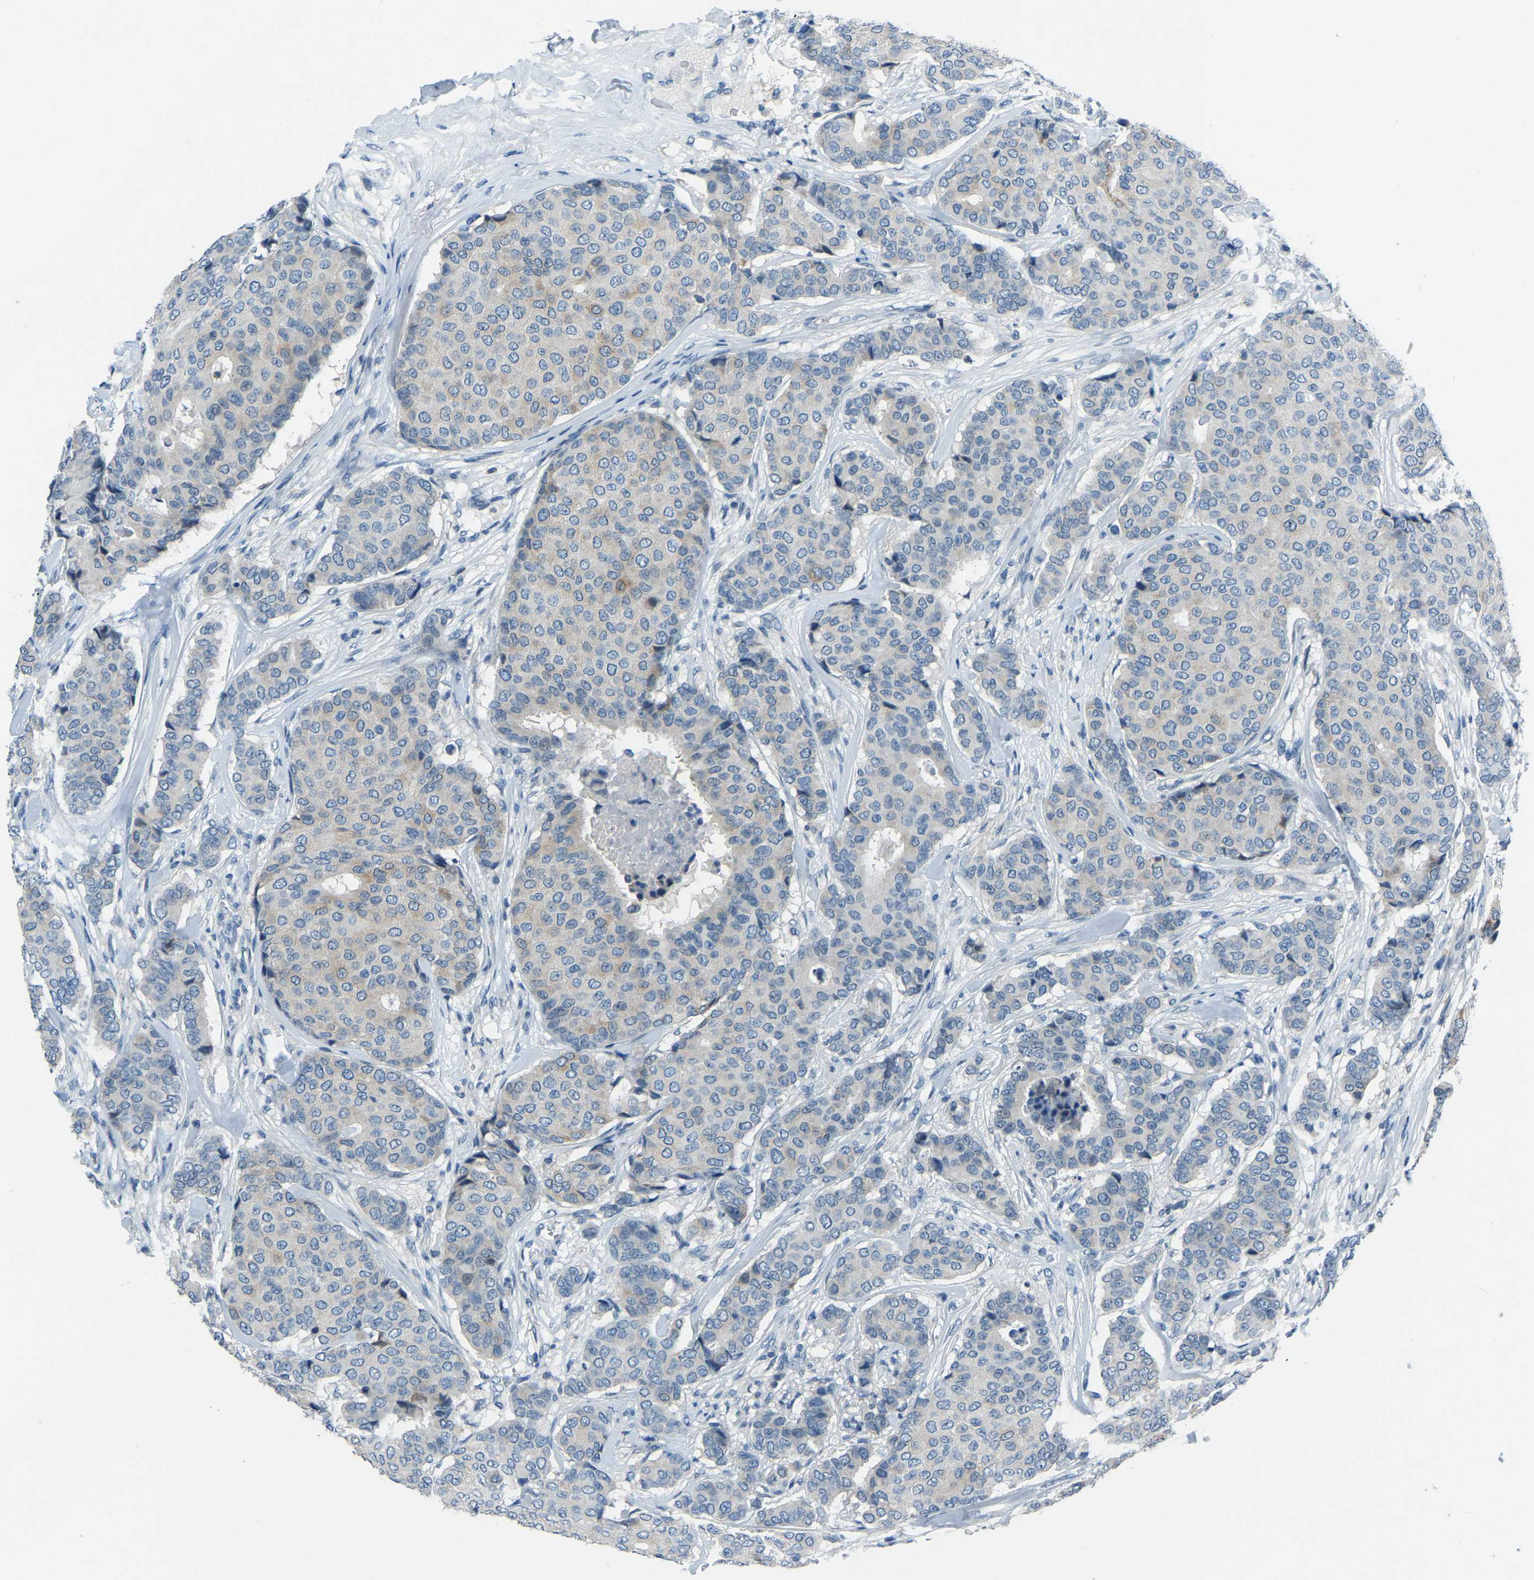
{"staining": {"intensity": "weak", "quantity": "<25%", "location": "cytoplasmic/membranous"}, "tissue": "breast cancer", "cell_type": "Tumor cells", "image_type": "cancer", "snomed": [{"axis": "morphology", "description": "Duct carcinoma"}, {"axis": "topography", "description": "Breast"}], "caption": "The immunohistochemistry micrograph has no significant staining in tumor cells of invasive ductal carcinoma (breast) tissue.", "gene": "XIRP1", "patient": {"sex": "female", "age": 75}}